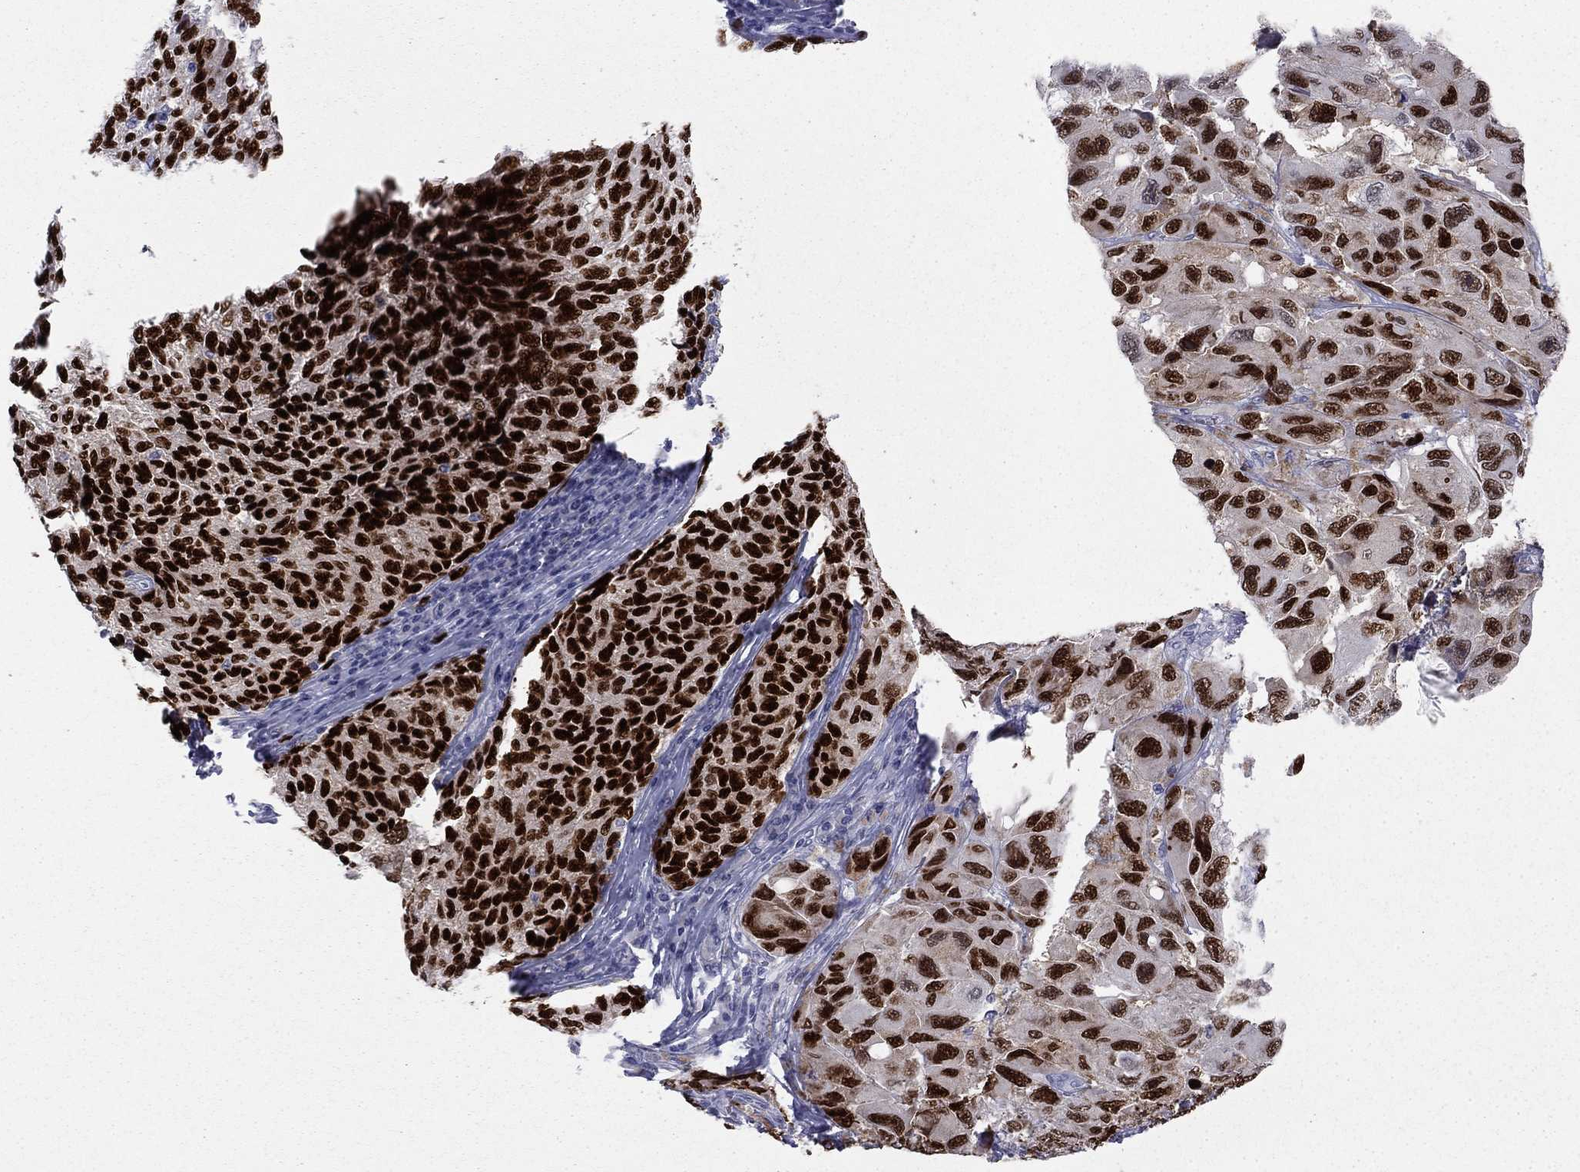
{"staining": {"intensity": "strong", "quantity": ">75%", "location": "nuclear"}, "tissue": "melanoma", "cell_type": "Tumor cells", "image_type": "cancer", "snomed": [{"axis": "morphology", "description": "Malignant melanoma, NOS"}, {"axis": "topography", "description": "Skin"}], "caption": "Malignant melanoma stained with immunohistochemistry (IHC) reveals strong nuclear positivity in about >75% of tumor cells. The staining is performed using DAB (3,3'-diaminobenzidine) brown chromogen to label protein expression. The nuclei are counter-stained blue using hematoxylin.", "gene": "TFAP2B", "patient": {"sex": "female", "age": 73}}